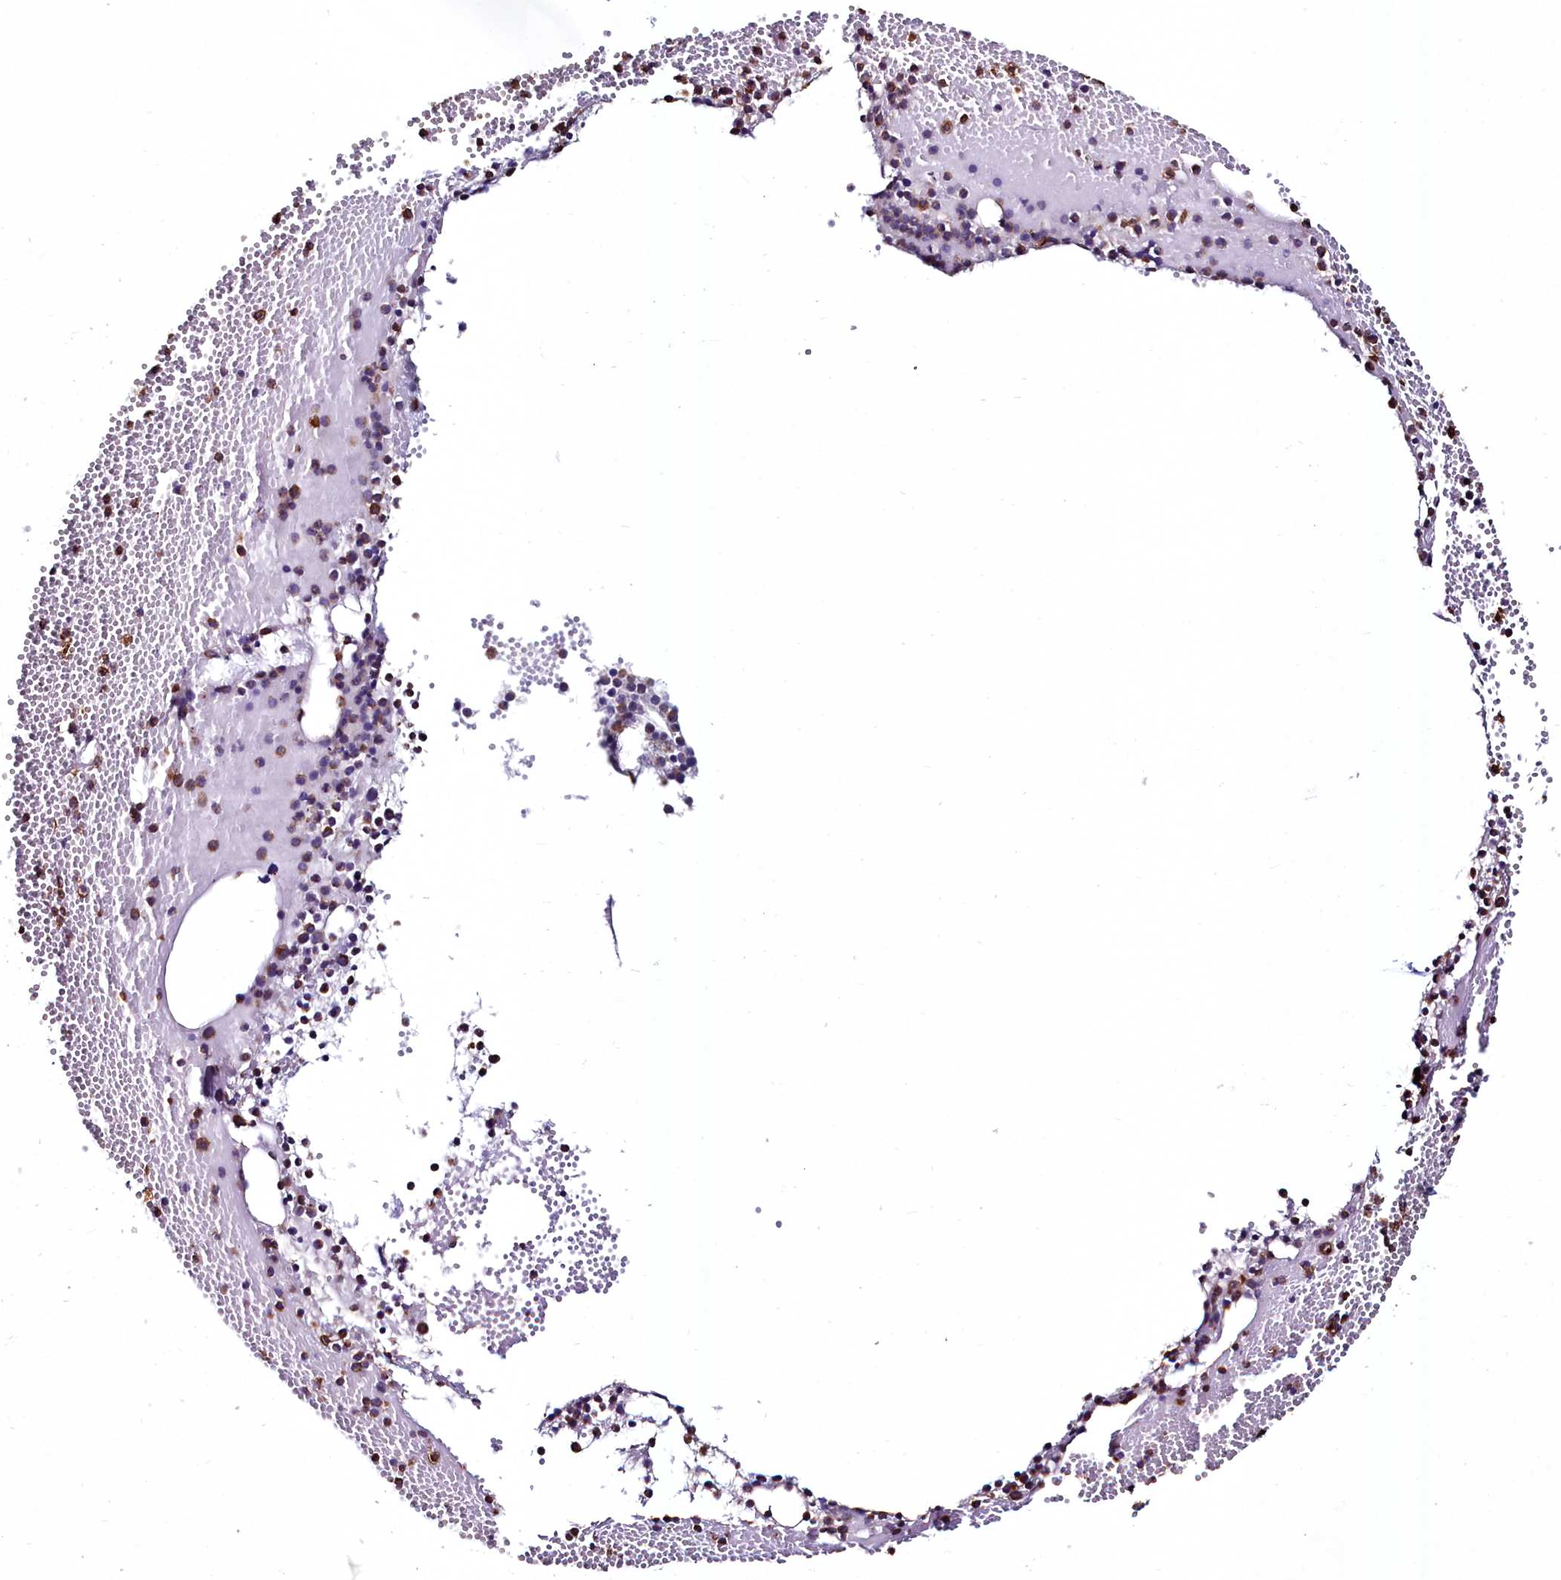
{"staining": {"intensity": "strong", "quantity": "<25%", "location": "cytoplasmic/membranous"}, "tissue": "bone marrow", "cell_type": "Hematopoietic cells", "image_type": "normal", "snomed": [{"axis": "morphology", "description": "Normal tissue, NOS"}, {"axis": "topography", "description": "Bone marrow"}], "caption": "This micrograph demonstrates normal bone marrow stained with IHC to label a protein in brown. The cytoplasmic/membranous of hematopoietic cells show strong positivity for the protein. Nuclei are counter-stained blue.", "gene": "AMBRA1", "patient": {"sex": "female", "age": 77}}